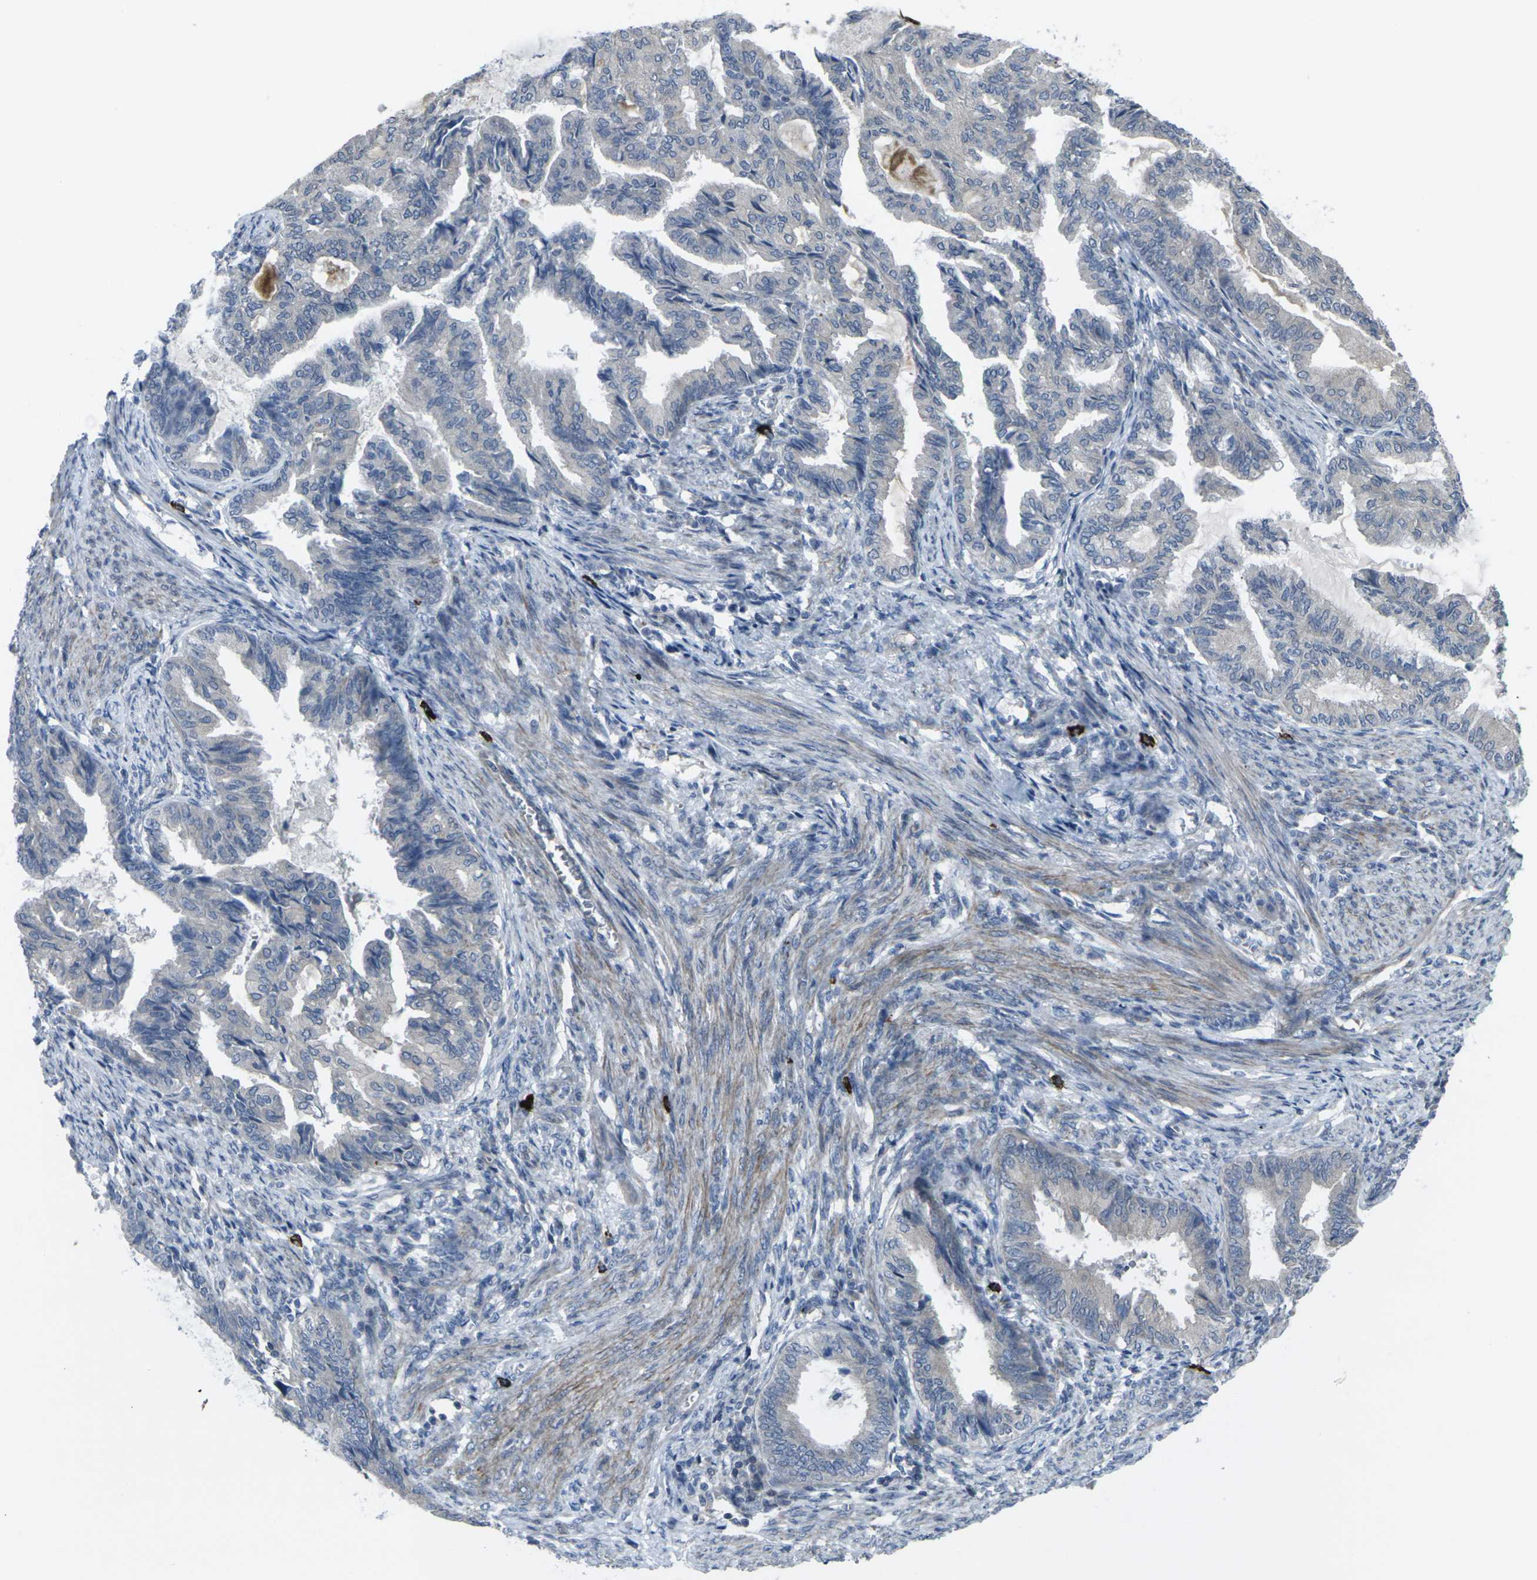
{"staining": {"intensity": "weak", "quantity": "<25%", "location": "cytoplasmic/membranous"}, "tissue": "endometrial cancer", "cell_type": "Tumor cells", "image_type": "cancer", "snomed": [{"axis": "morphology", "description": "Adenocarcinoma, NOS"}, {"axis": "topography", "description": "Endometrium"}], "caption": "This histopathology image is of endometrial cancer stained with IHC to label a protein in brown with the nuclei are counter-stained blue. There is no expression in tumor cells.", "gene": "CCR10", "patient": {"sex": "female", "age": 86}}